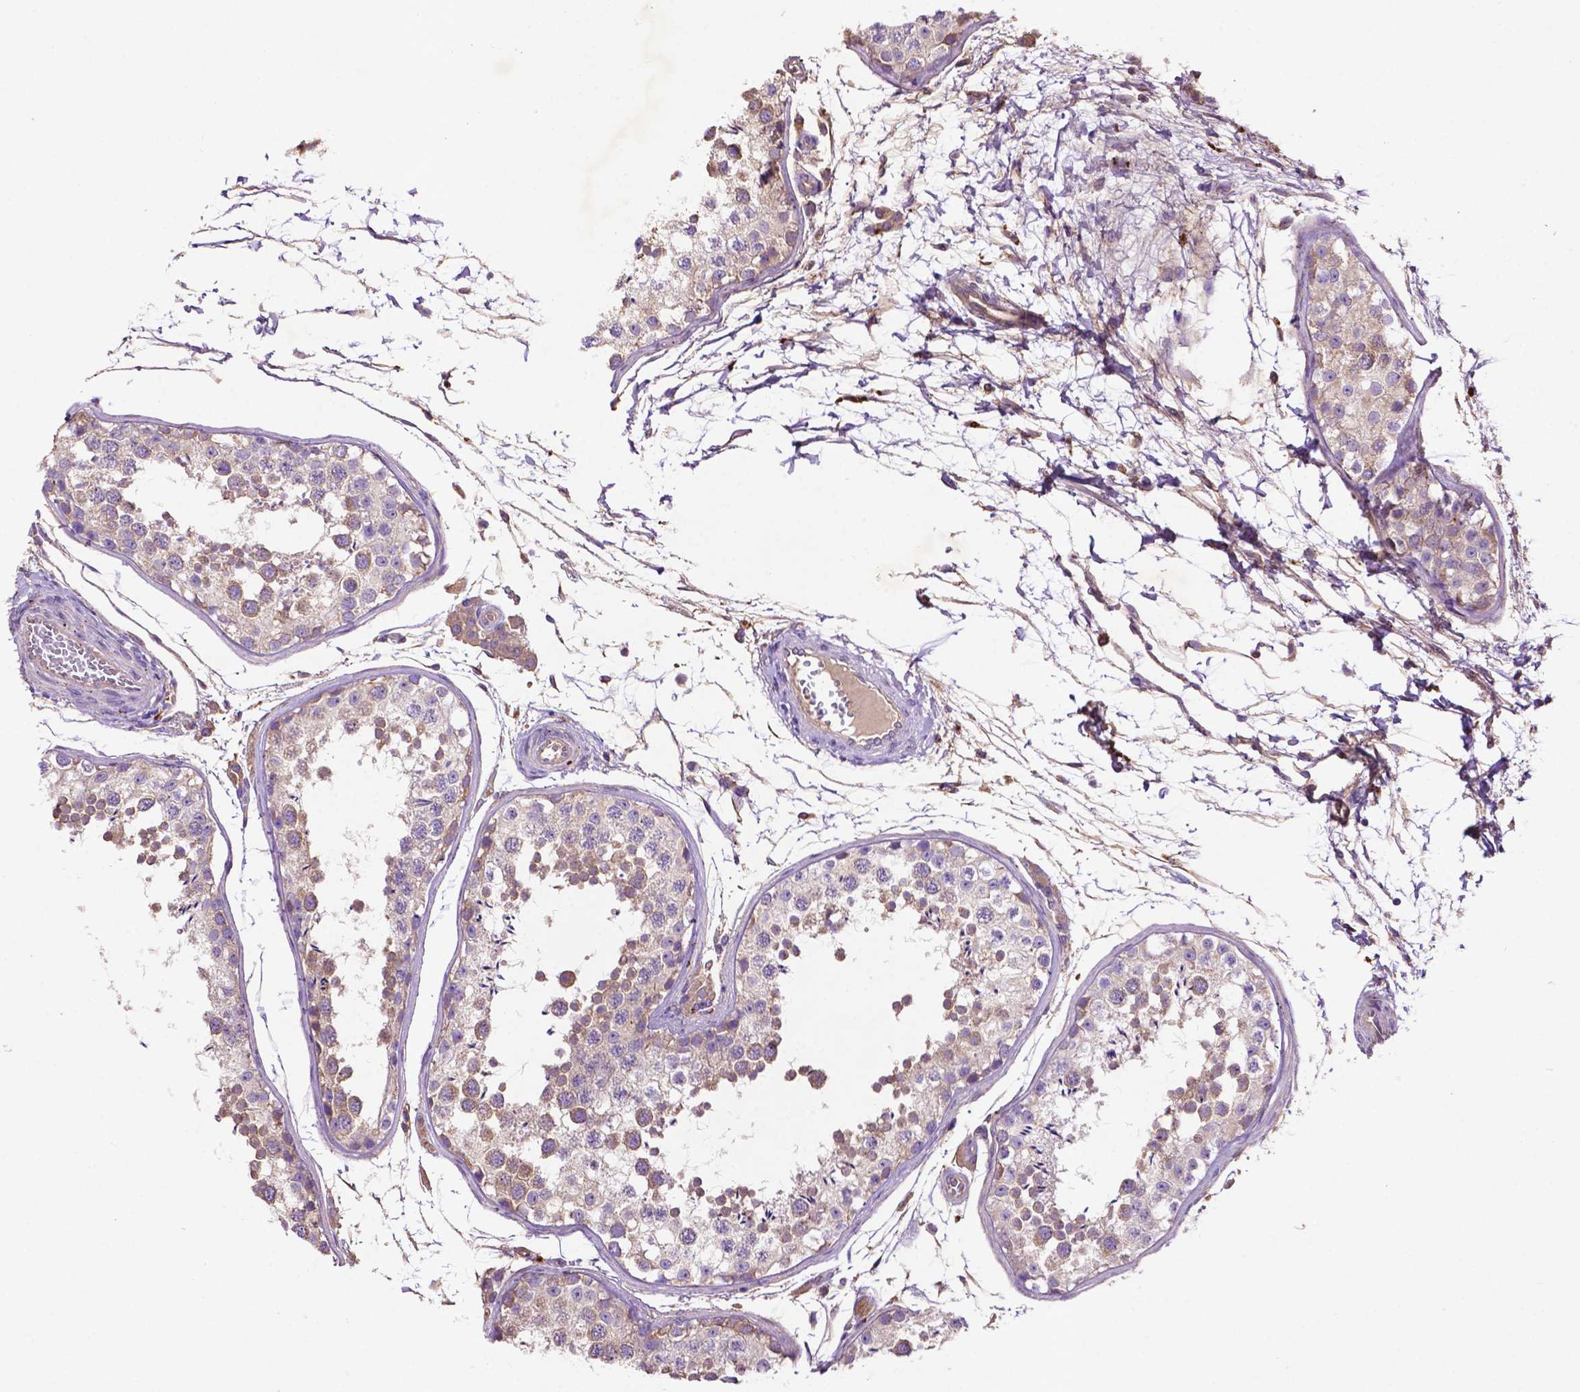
{"staining": {"intensity": "weak", "quantity": "25%-75%", "location": "cytoplasmic/membranous"}, "tissue": "testis", "cell_type": "Cells in seminiferous ducts", "image_type": "normal", "snomed": [{"axis": "morphology", "description": "Normal tissue, NOS"}, {"axis": "topography", "description": "Testis"}], "caption": "Cells in seminiferous ducts show weak cytoplasmic/membranous expression in about 25%-75% of cells in unremarkable testis.", "gene": "GDPD5", "patient": {"sex": "male", "age": 29}}